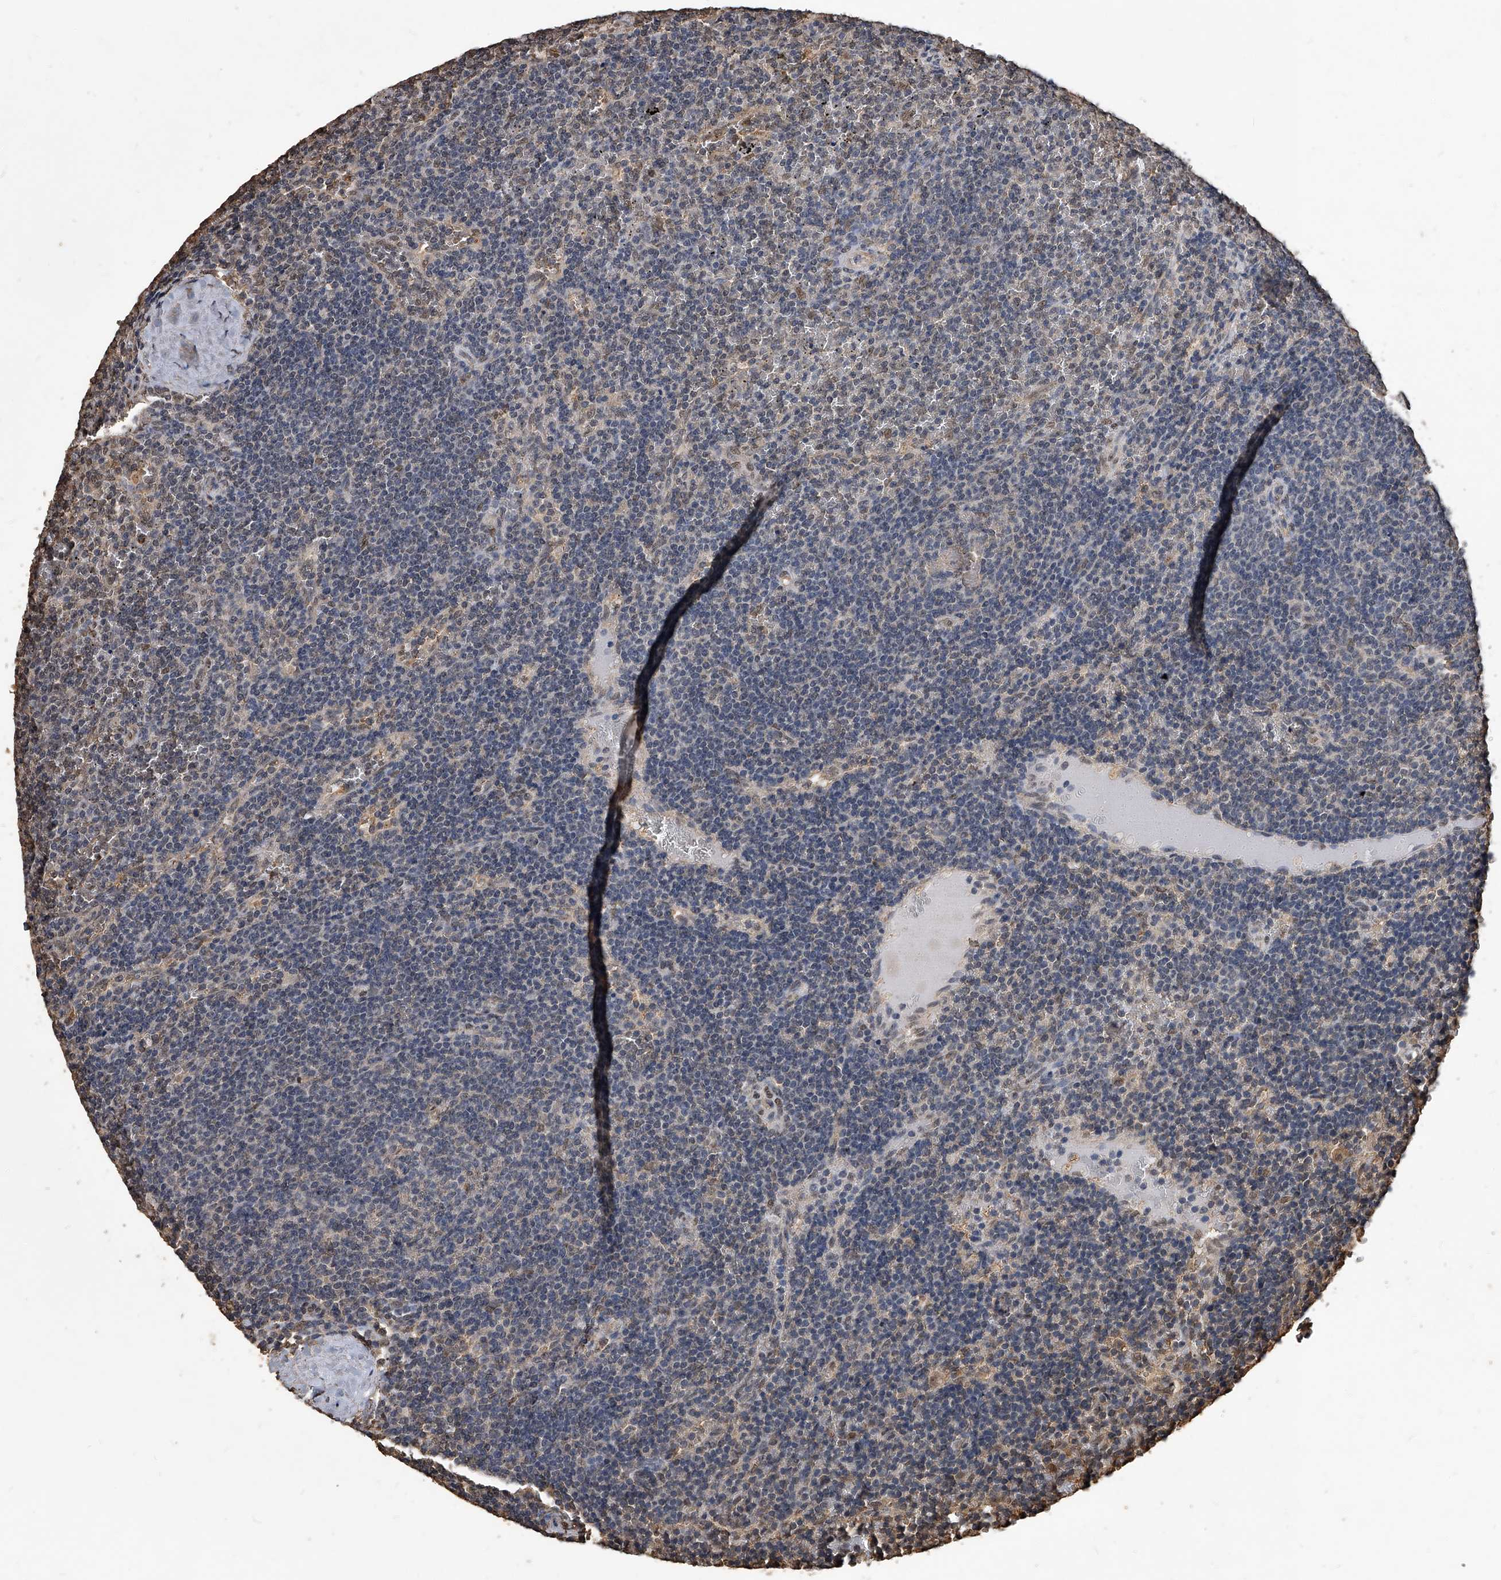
{"staining": {"intensity": "negative", "quantity": "none", "location": "none"}, "tissue": "lymphoma", "cell_type": "Tumor cells", "image_type": "cancer", "snomed": [{"axis": "morphology", "description": "Malignant lymphoma, non-Hodgkin's type, Low grade"}, {"axis": "topography", "description": "Spleen"}], "caption": "Malignant lymphoma, non-Hodgkin's type (low-grade) was stained to show a protein in brown. There is no significant staining in tumor cells. Nuclei are stained in blue.", "gene": "FBXL4", "patient": {"sex": "female", "age": 50}}